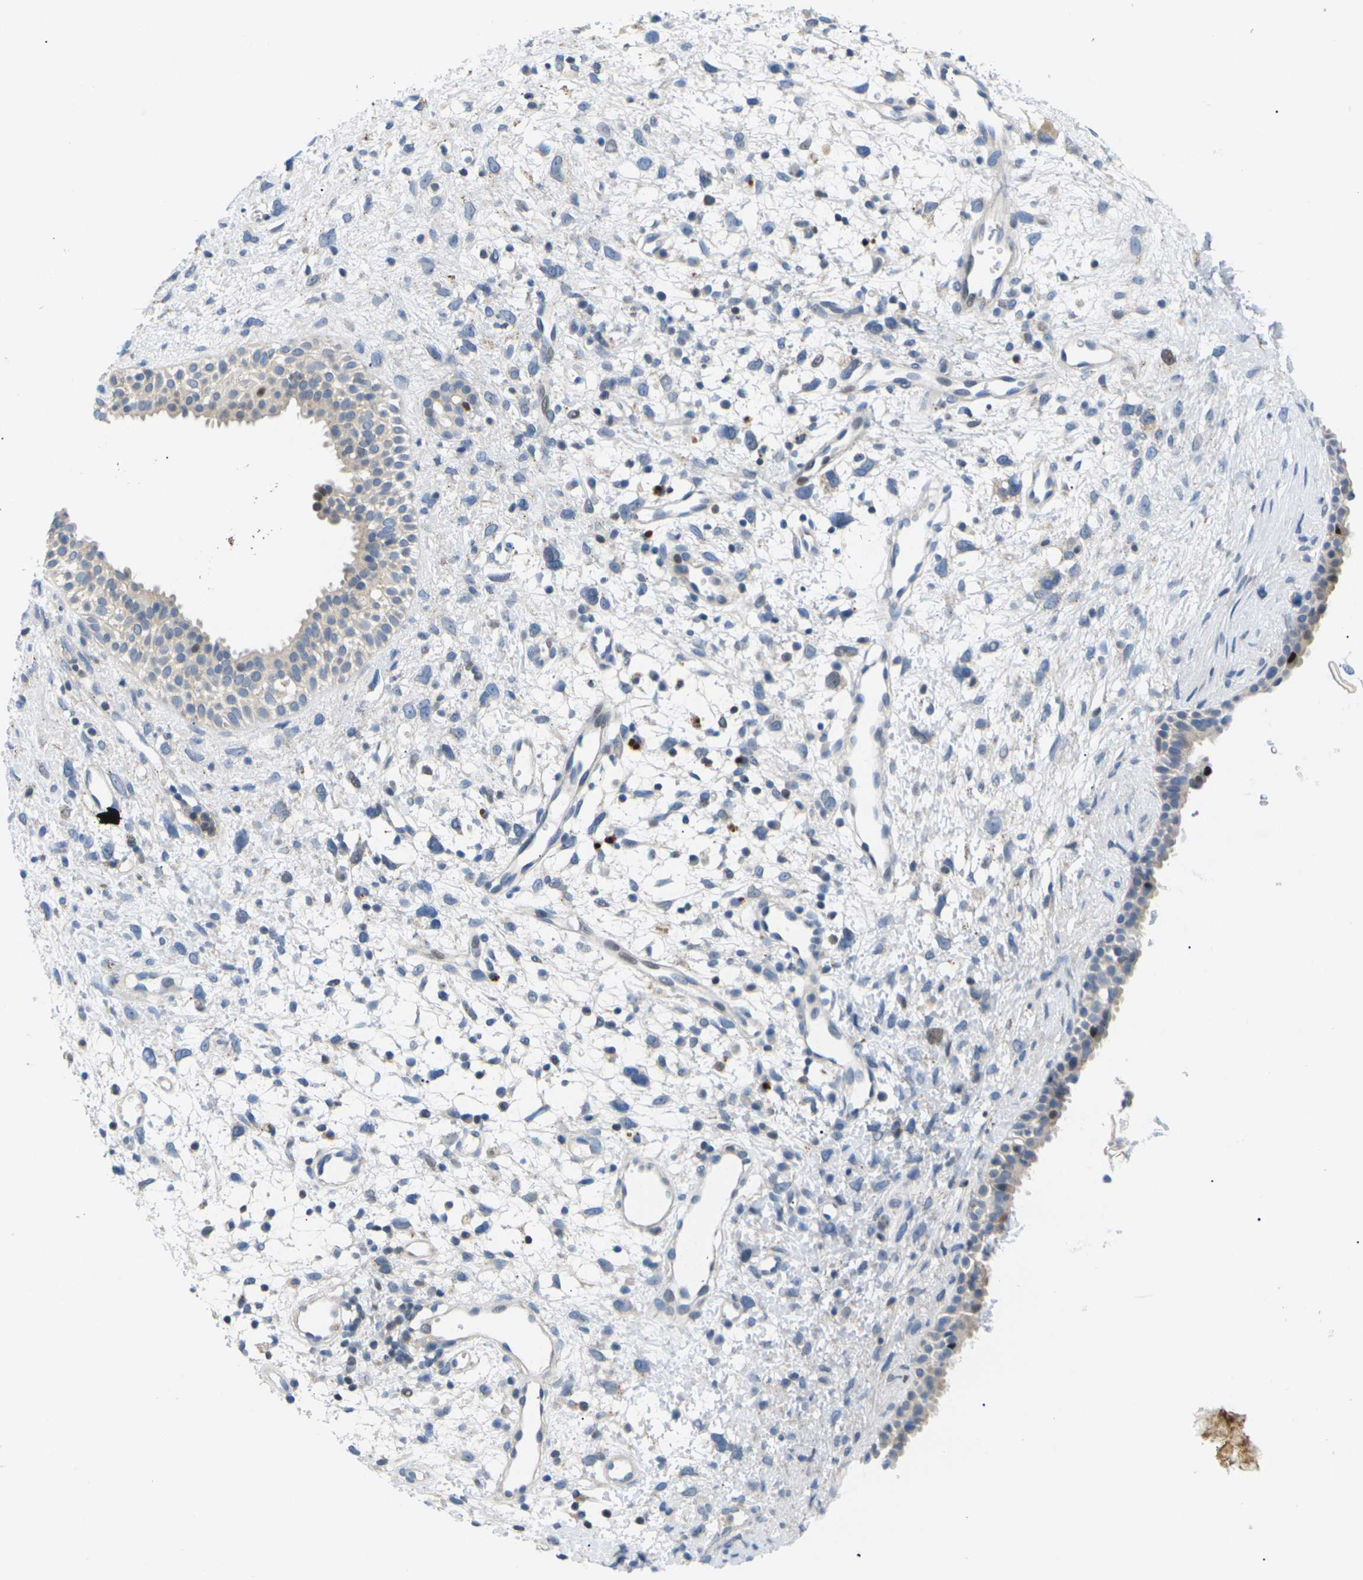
{"staining": {"intensity": "moderate", "quantity": "25%-75%", "location": "cytoplasmic/membranous,nuclear"}, "tissue": "nasopharynx", "cell_type": "Respiratory epithelial cells", "image_type": "normal", "snomed": [{"axis": "morphology", "description": "Normal tissue, NOS"}, {"axis": "topography", "description": "Nasopharynx"}], "caption": "Nasopharynx stained with a protein marker shows moderate staining in respiratory epithelial cells.", "gene": "RPS6KA3", "patient": {"sex": "male", "age": 22}}